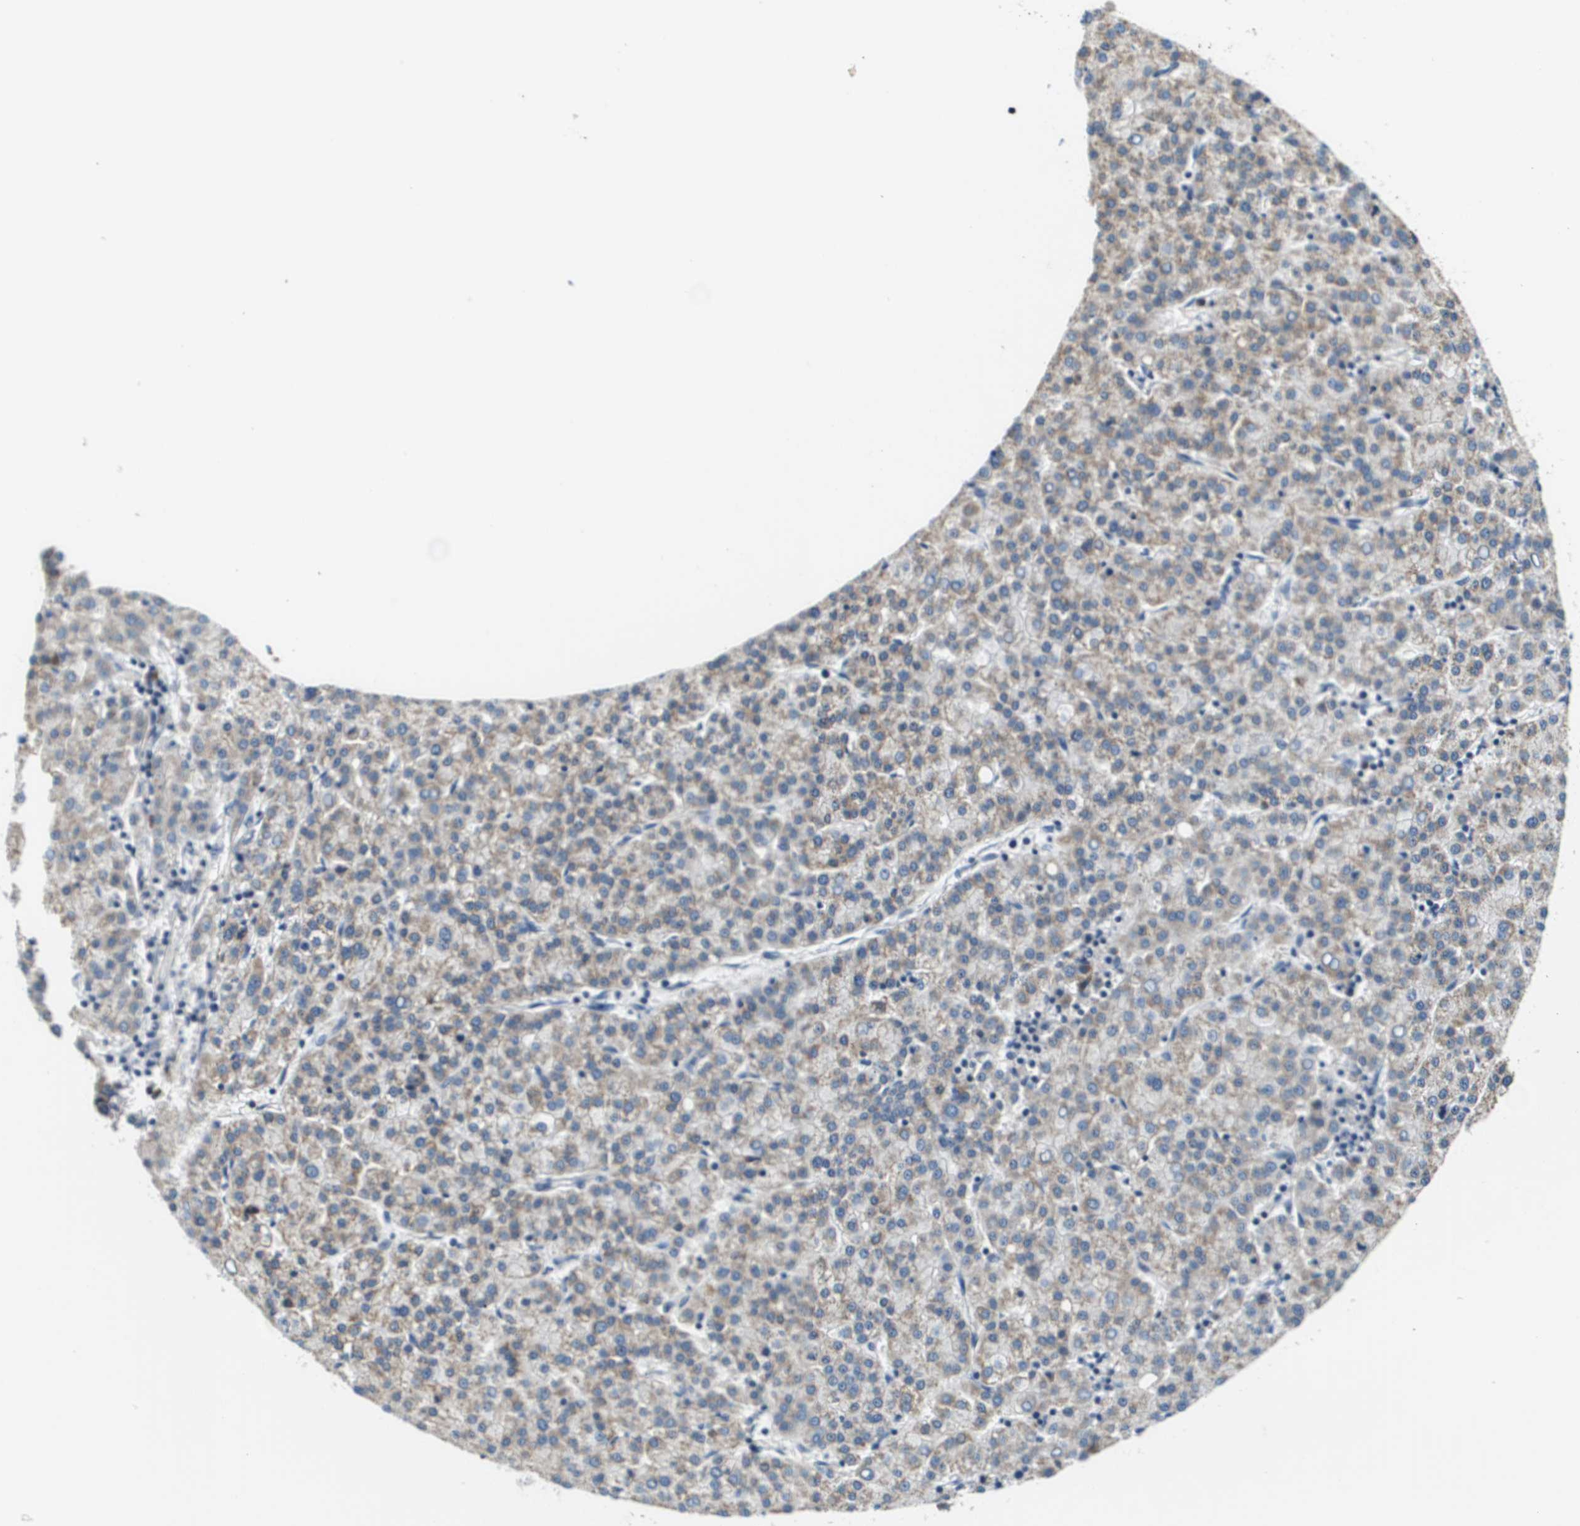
{"staining": {"intensity": "weak", "quantity": ">75%", "location": "cytoplasmic/membranous"}, "tissue": "liver cancer", "cell_type": "Tumor cells", "image_type": "cancer", "snomed": [{"axis": "morphology", "description": "Carcinoma, Hepatocellular, NOS"}, {"axis": "topography", "description": "Liver"}], "caption": "The micrograph displays a brown stain indicating the presence of a protein in the cytoplasmic/membranous of tumor cells in liver cancer (hepatocellular carcinoma). The staining is performed using DAB (3,3'-diaminobenzidine) brown chromogen to label protein expression. The nuclei are counter-stained blue using hematoxylin.", "gene": "KCNQ5", "patient": {"sex": "female", "age": 58}}